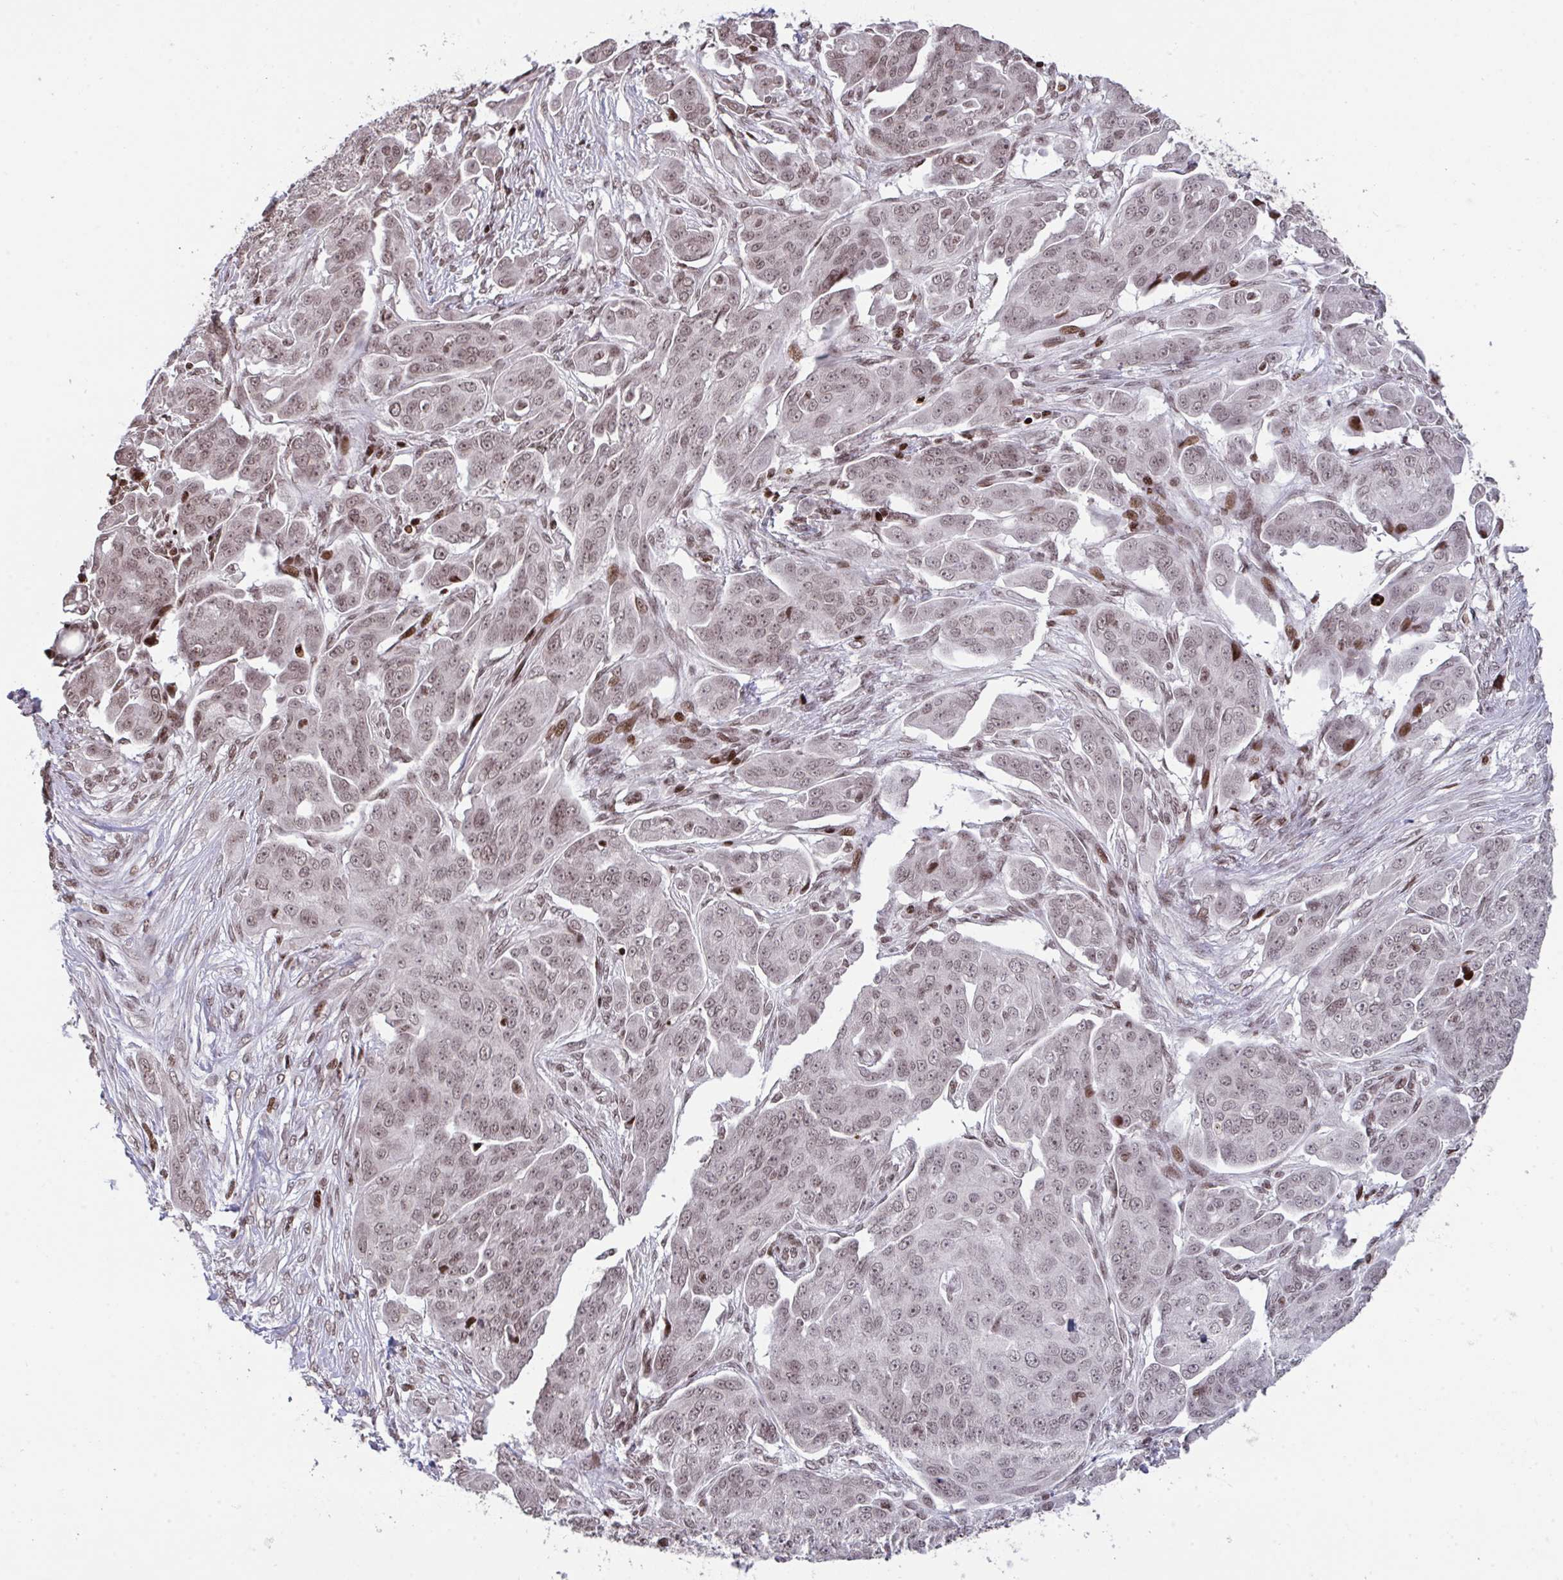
{"staining": {"intensity": "weak", "quantity": ">75%", "location": "nuclear"}, "tissue": "ovarian cancer", "cell_type": "Tumor cells", "image_type": "cancer", "snomed": [{"axis": "morphology", "description": "Carcinoma, endometroid"}, {"axis": "topography", "description": "Ovary"}], "caption": "High-power microscopy captured an IHC photomicrograph of endometroid carcinoma (ovarian), revealing weak nuclear positivity in about >75% of tumor cells.", "gene": "NIP7", "patient": {"sex": "female", "age": 70}}